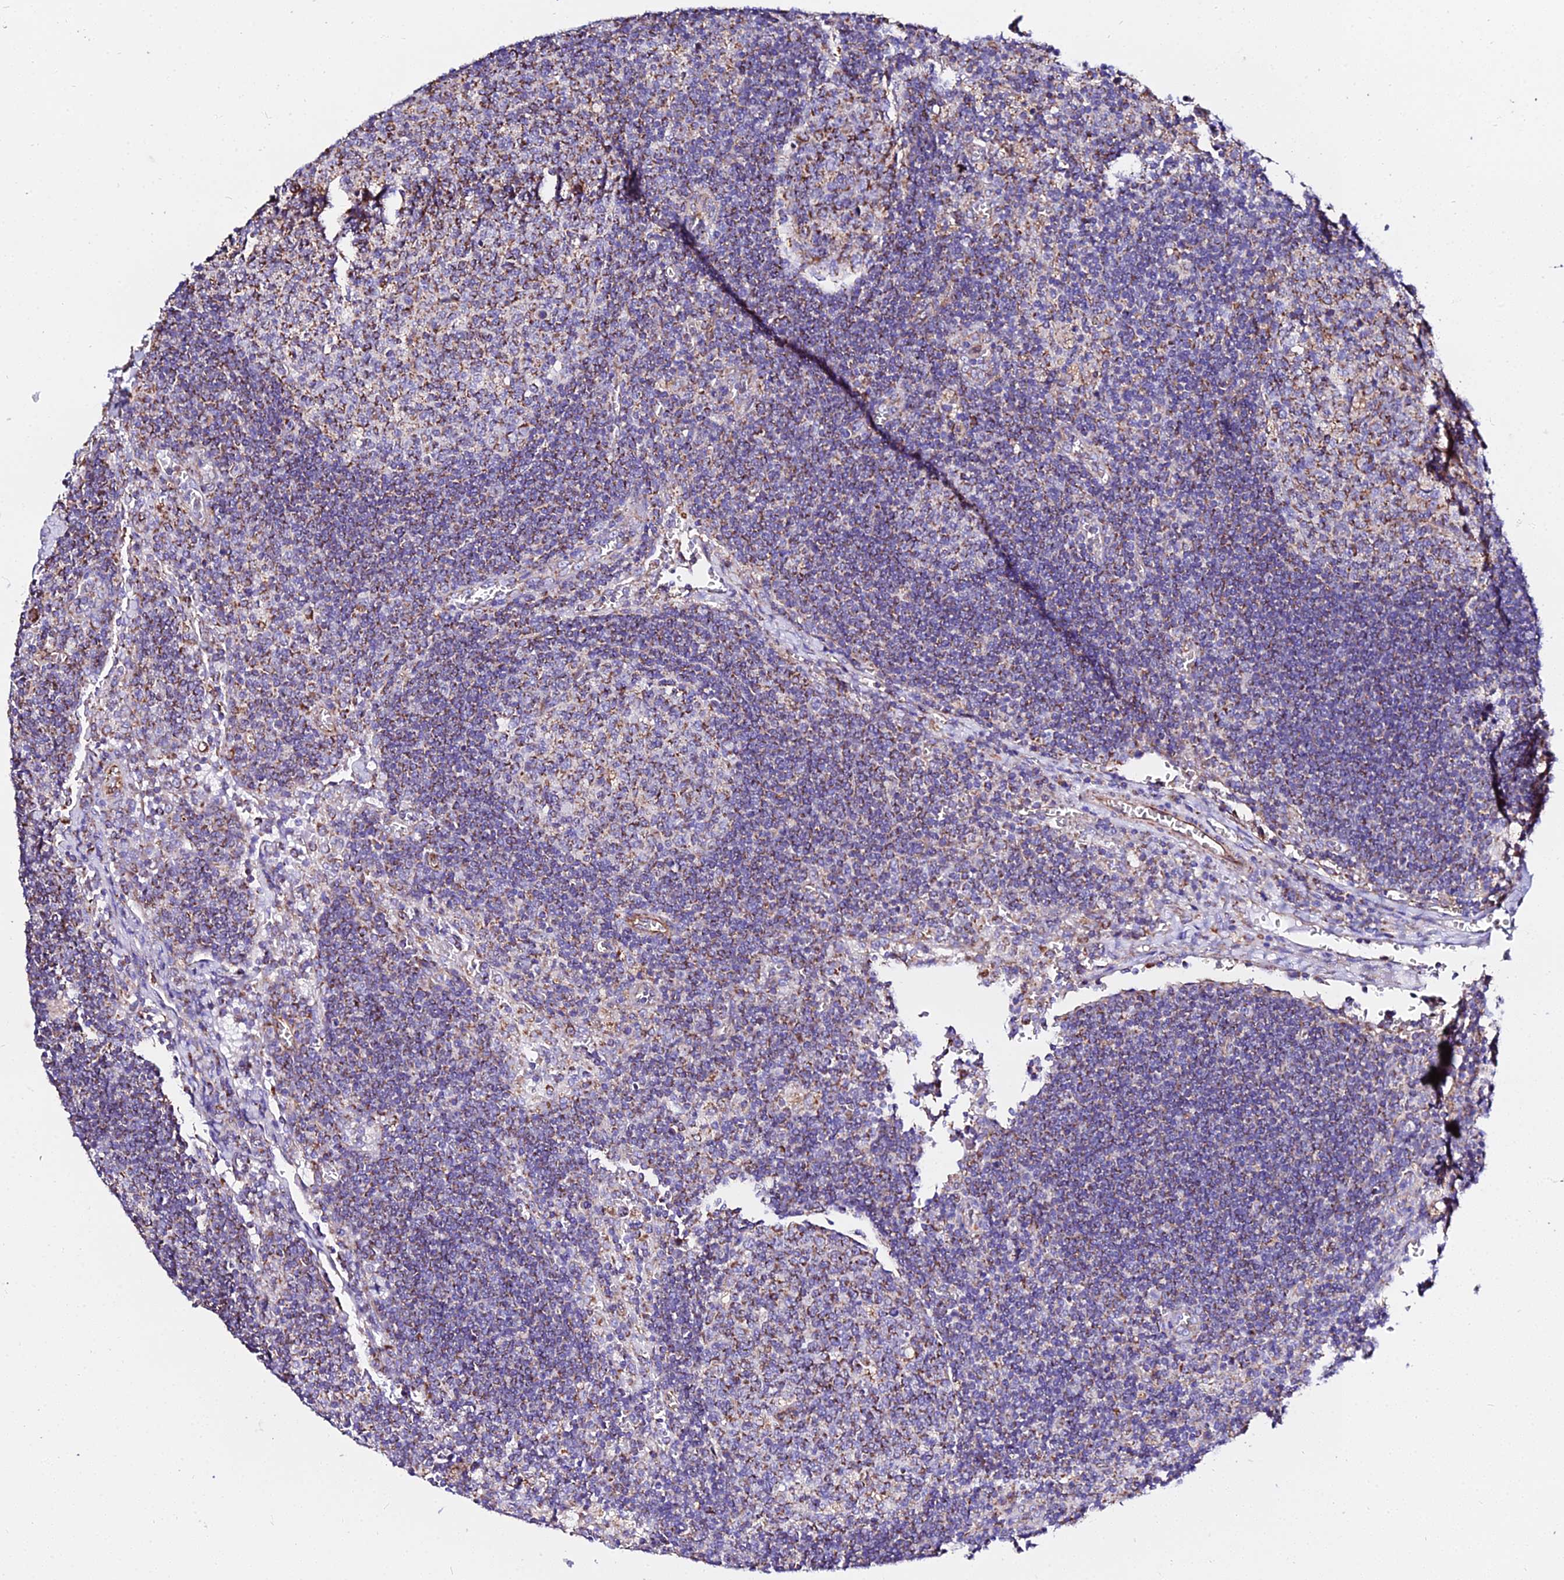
{"staining": {"intensity": "moderate", "quantity": ">75%", "location": "cytoplasmic/membranous"}, "tissue": "lymph node", "cell_type": "Germinal center cells", "image_type": "normal", "snomed": [{"axis": "morphology", "description": "Normal tissue, NOS"}, {"axis": "topography", "description": "Lymph node"}], "caption": "A brown stain shows moderate cytoplasmic/membranous expression of a protein in germinal center cells of benign human lymph node. Using DAB (brown) and hematoxylin (blue) stains, captured at high magnification using brightfield microscopy.", "gene": "ZNF573", "patient": {"sex": "female", "age": 73}}